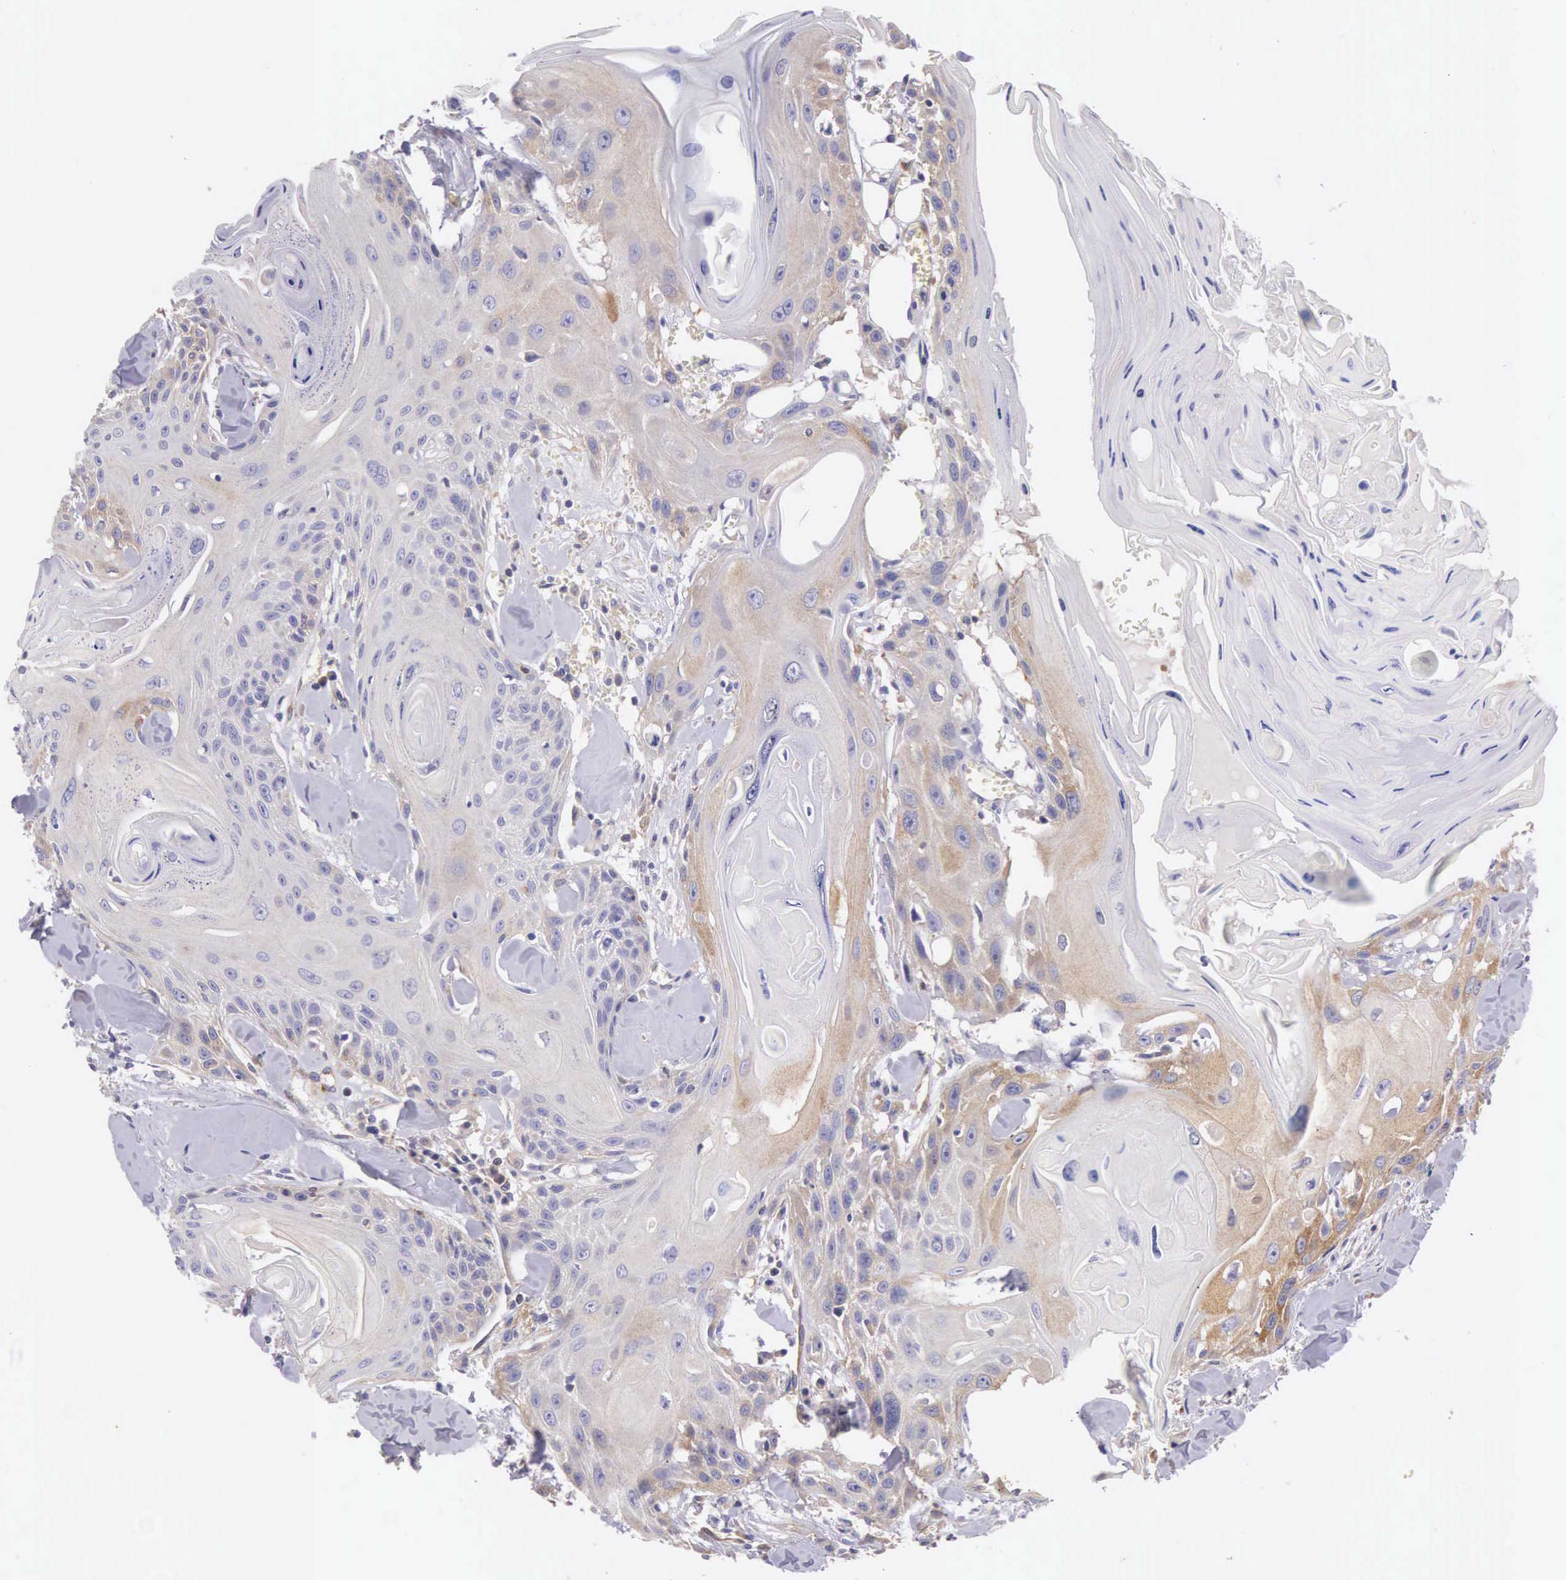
{"staining": {"intensity": "weak", "quantity": "25%-75%", "location": "cytoplasmic/membranous"}, "tissue": "head and neck cancer", "cell_type": "Tumor cells", "image_type": "cancer", "snomed": [{"axis": "morphology", "description": "Squamous cell carcinoma, NOS"}, {"axis": "morphology", "description": "Squamous cell carcinoma, metastatic, NOS"}, {"axis": "topography", "description": "Lymph node"}, {"axis": "topography", "description": "Salivary gland"}, {"axis": "topography", "description": "Head-Neck"}], "caption": "There is low levels of weak cytoplasmic/membranous staining in tumor cells of head and neck cancer, as demonstrated by immunohistochemical staining (brown color).", "gene": "OSBPL3", "patient": {"sex": "female", "age": 74}}